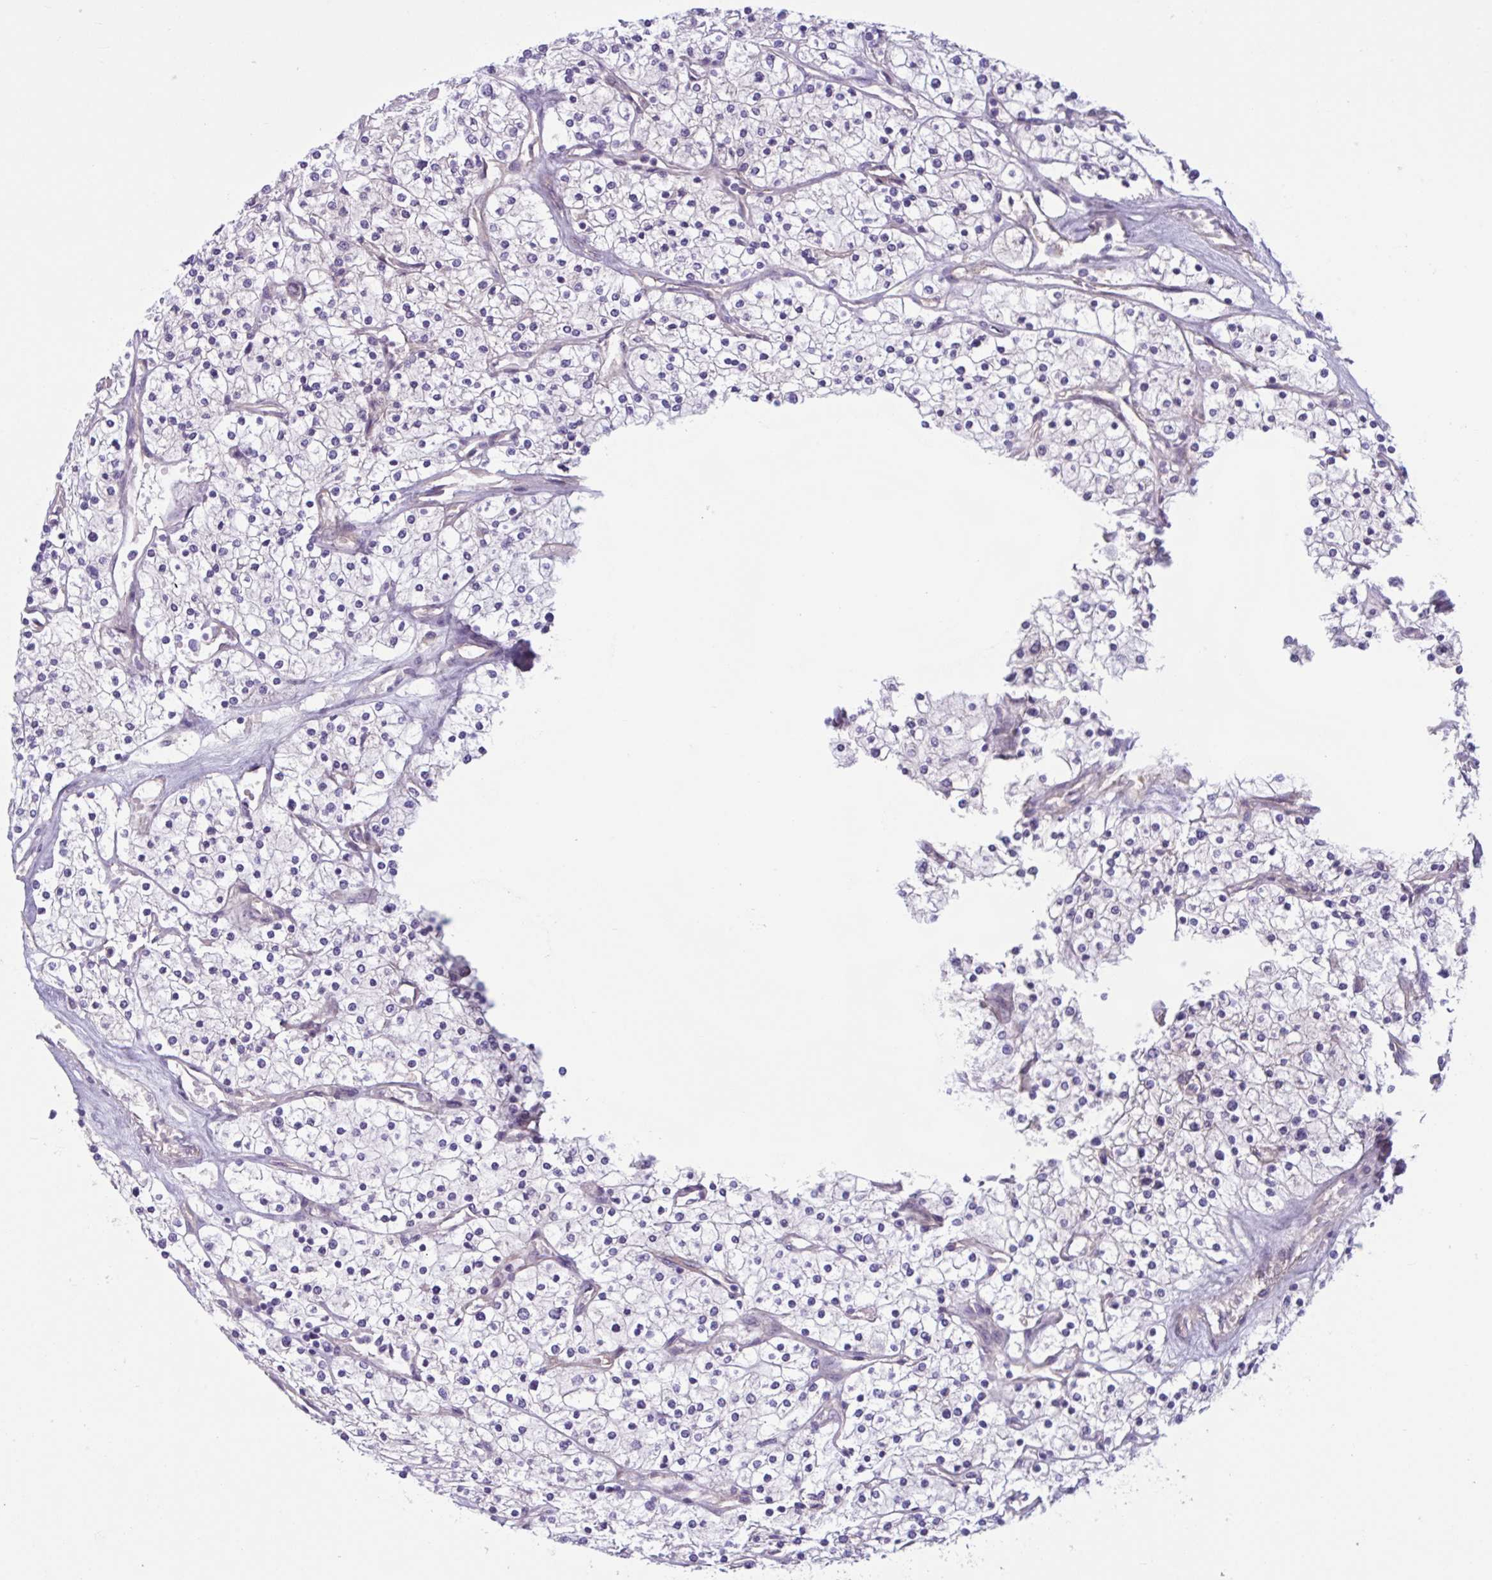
{"staining": {"intensity": "negative", "quantity": "none", "location": "none"}, "tissue": "renal cancer", "cell_type": "Tumor cells", "image_type": "cancer", "snomed": [{"axis": "morphology", "description": "Adenocarcinoma, NOS"}, {"axis": "topography", "description": "Kidney"}], "caption": "The IHC histopathology image has no significant staining in tumor cells of renal cancer (adenocarcinoma) tissue.", "gene": "TTC7B", "patient": {"sex": "male", "age": 80}}